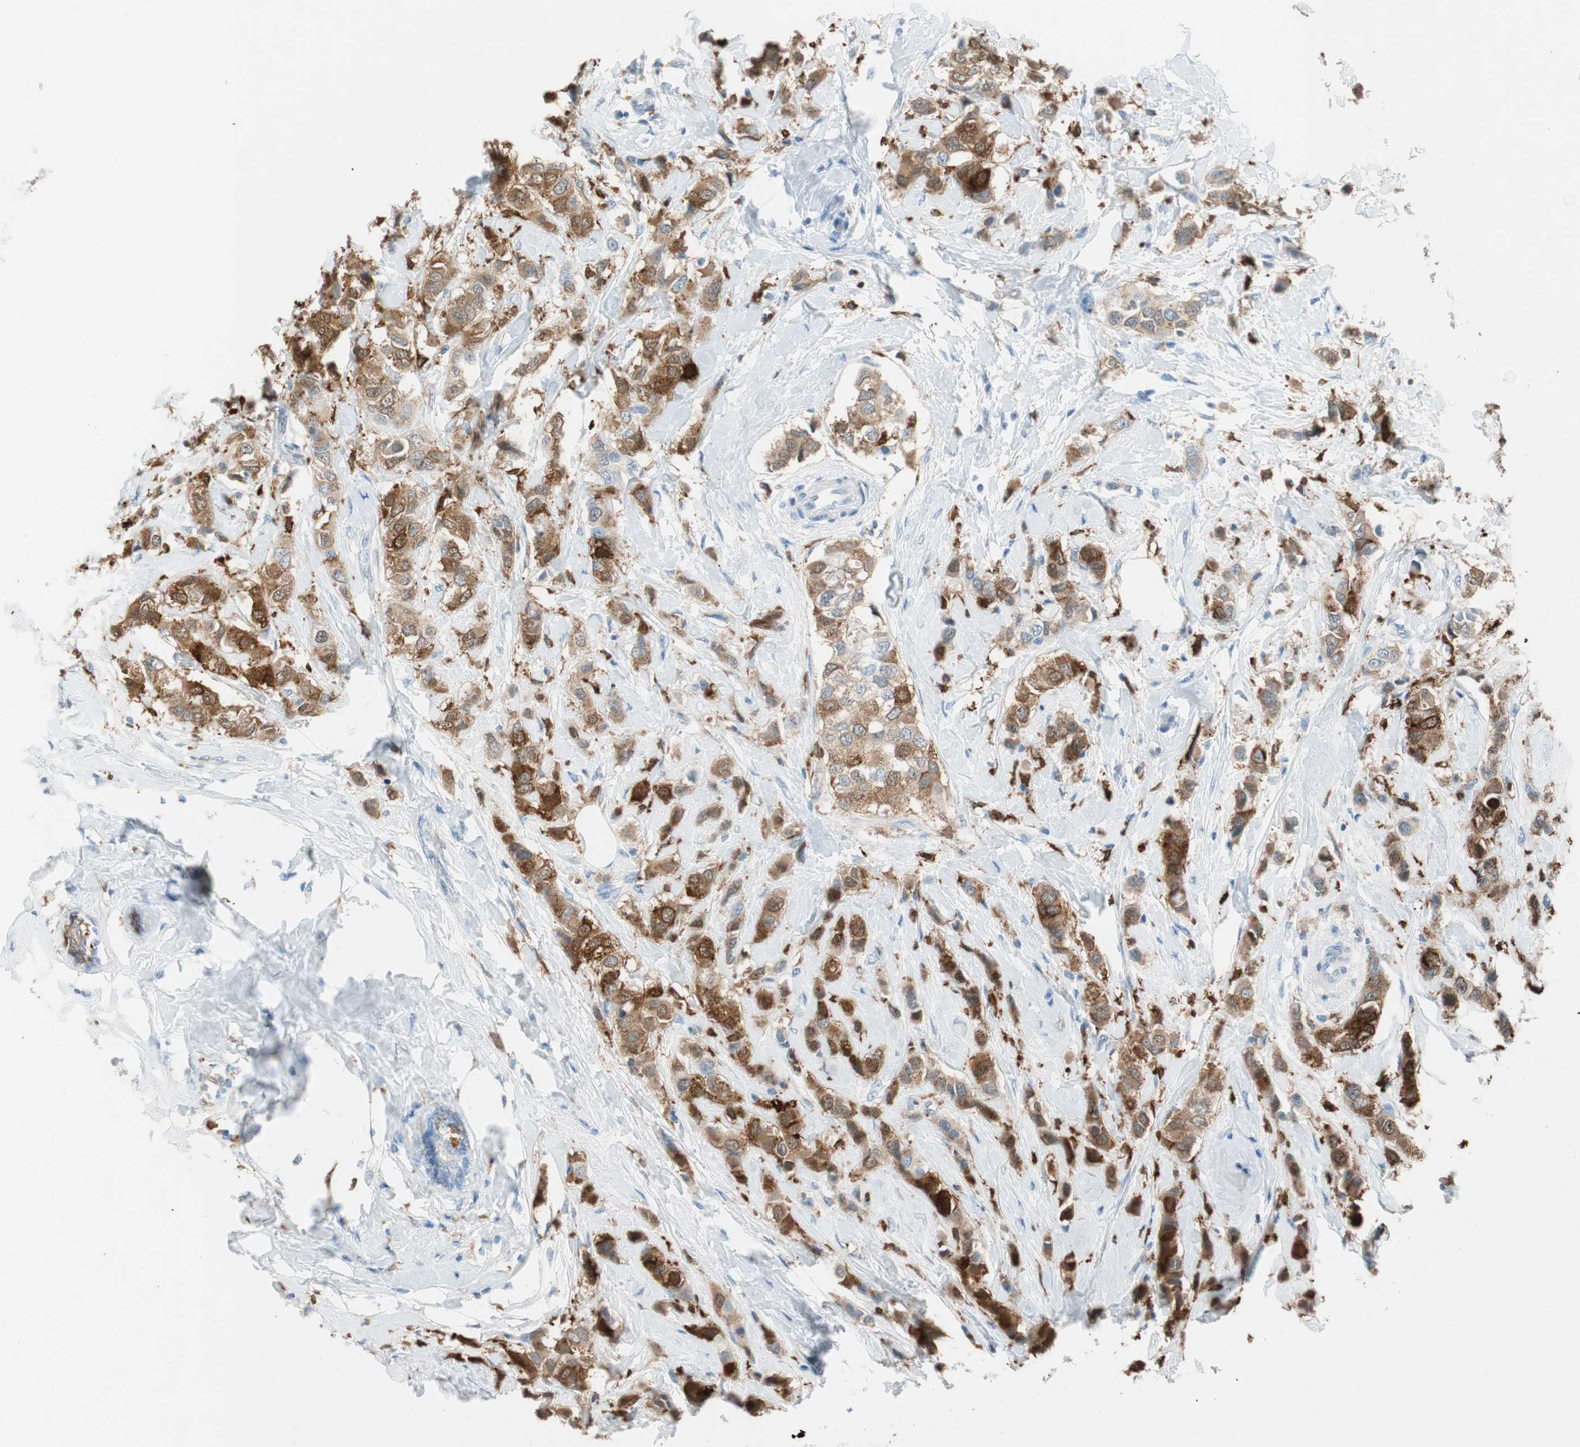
{"staining": {"intensity": "strong", "quantity": ">75%", "location": "cytoplasmic/membranous"}, "tissue": "breast cancer", "cell_type": "Tumor cells", "image_type": "cancer", "snomed": [{"axis": "morphology", "description": "Duct carcinoma"}, {"axis": "topography", "description": "Breast"}], "caption": "IHC of human intraductal carcinoma (breast) shows high levels of strong cytoplasmic/membranous positivity in about >75% of tumor cells.", "gene": "GLUL", "patient": {"sex": "female", "age": 50}}